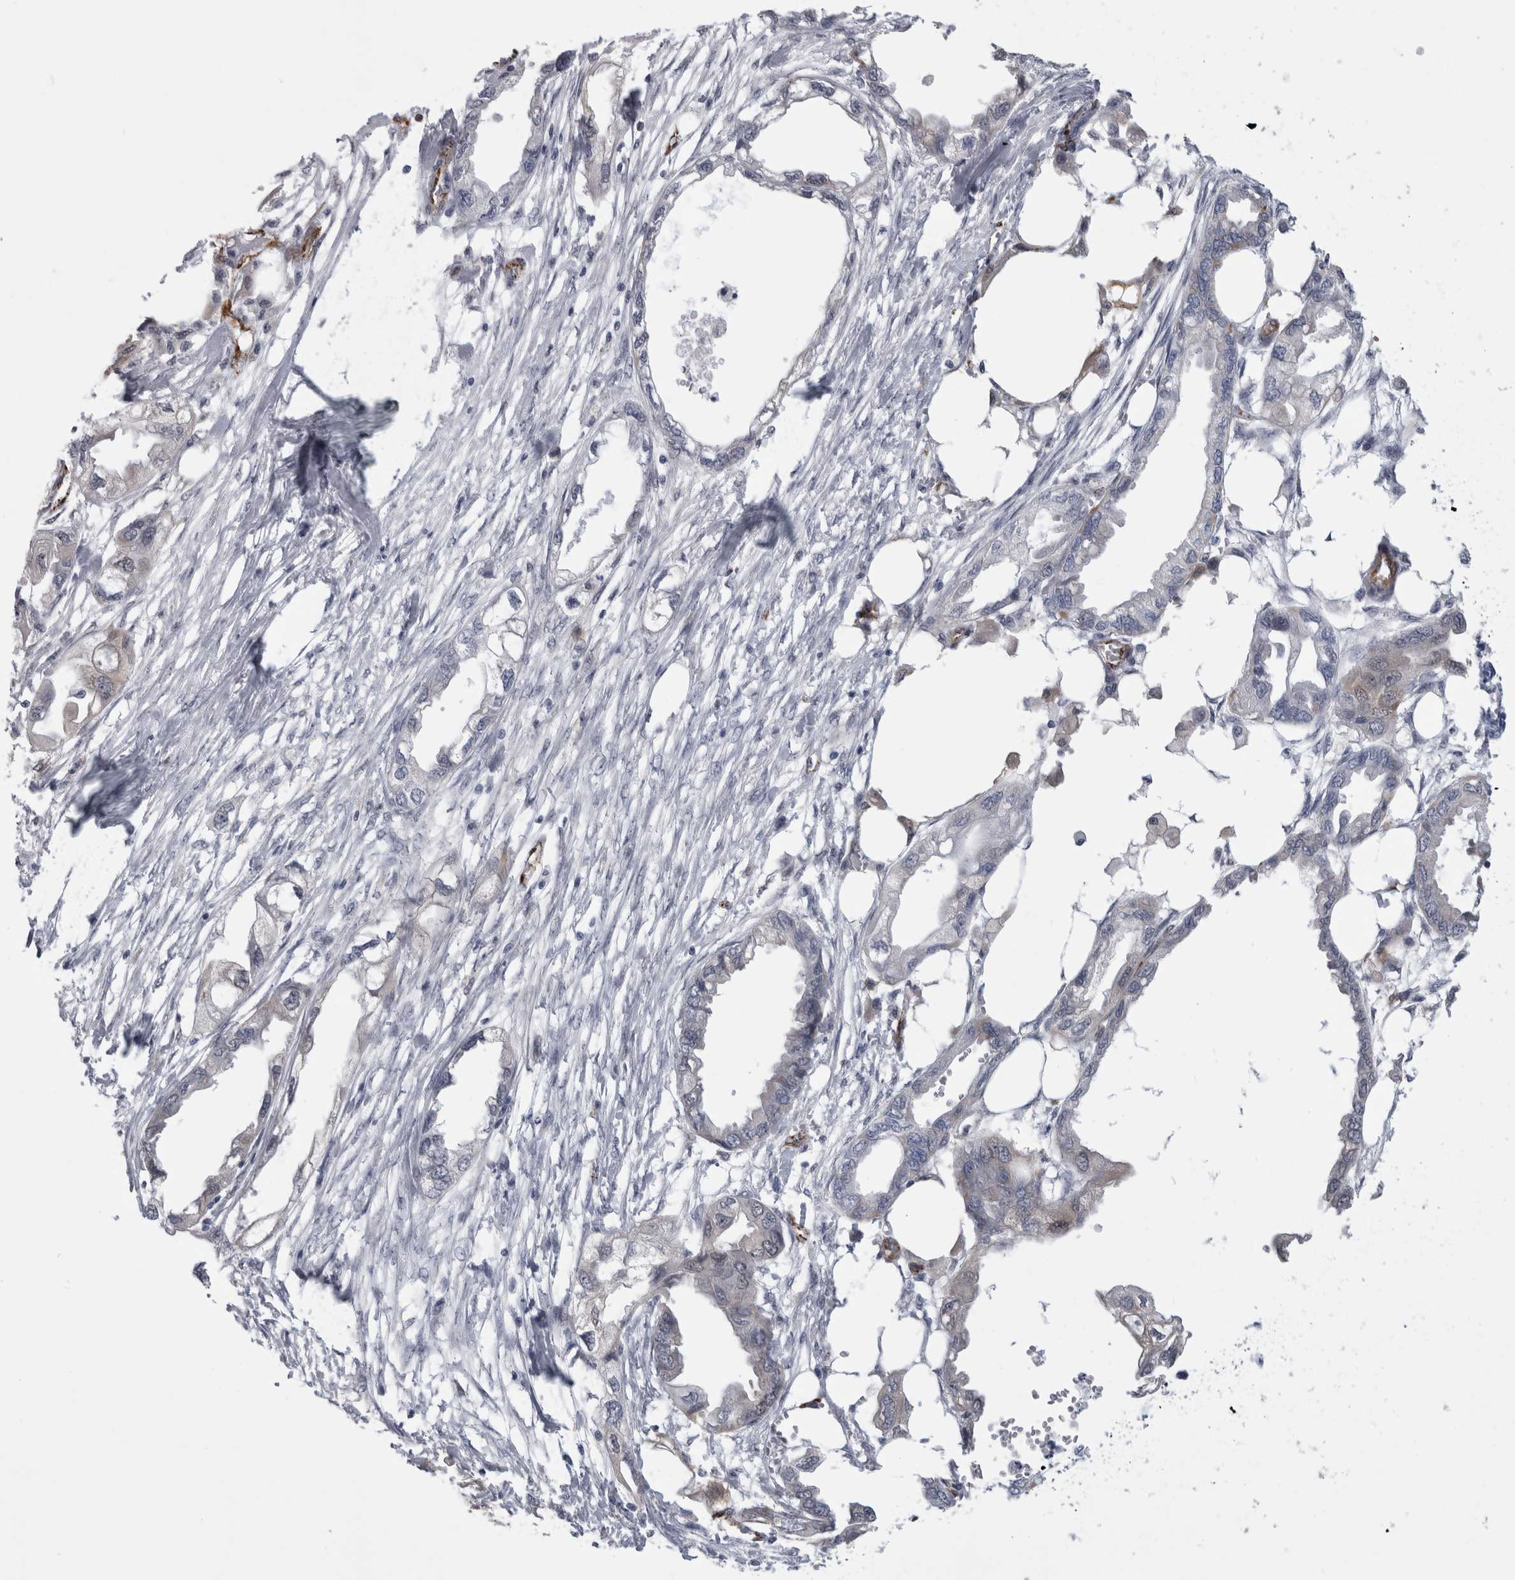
{"staining": {"intensity": "negative", "quantity": "none", "location": "none"}, "tissue": "endometrial cancer", "cell_type": "Tumor cells", "image_type": "cancer", "snomed": [{"axis": "morphology", "description": "Adenocarcinoma, NOS"}, {"axis": "morphology", "description": "Adenocarcinoma, metastatic, NOS"}, {"axis": "topography", "description": "Adipose tissue"}, {"axis": "topography", "description": "Endometrium"}], "caption": "Adenocarcinoma (endometrial) stained for a protein using immunohistochemistry (IHC) shows no positivity tumor cells.", "gene": "ACOT7", "patient": {"sex": "female", "age": 67}}